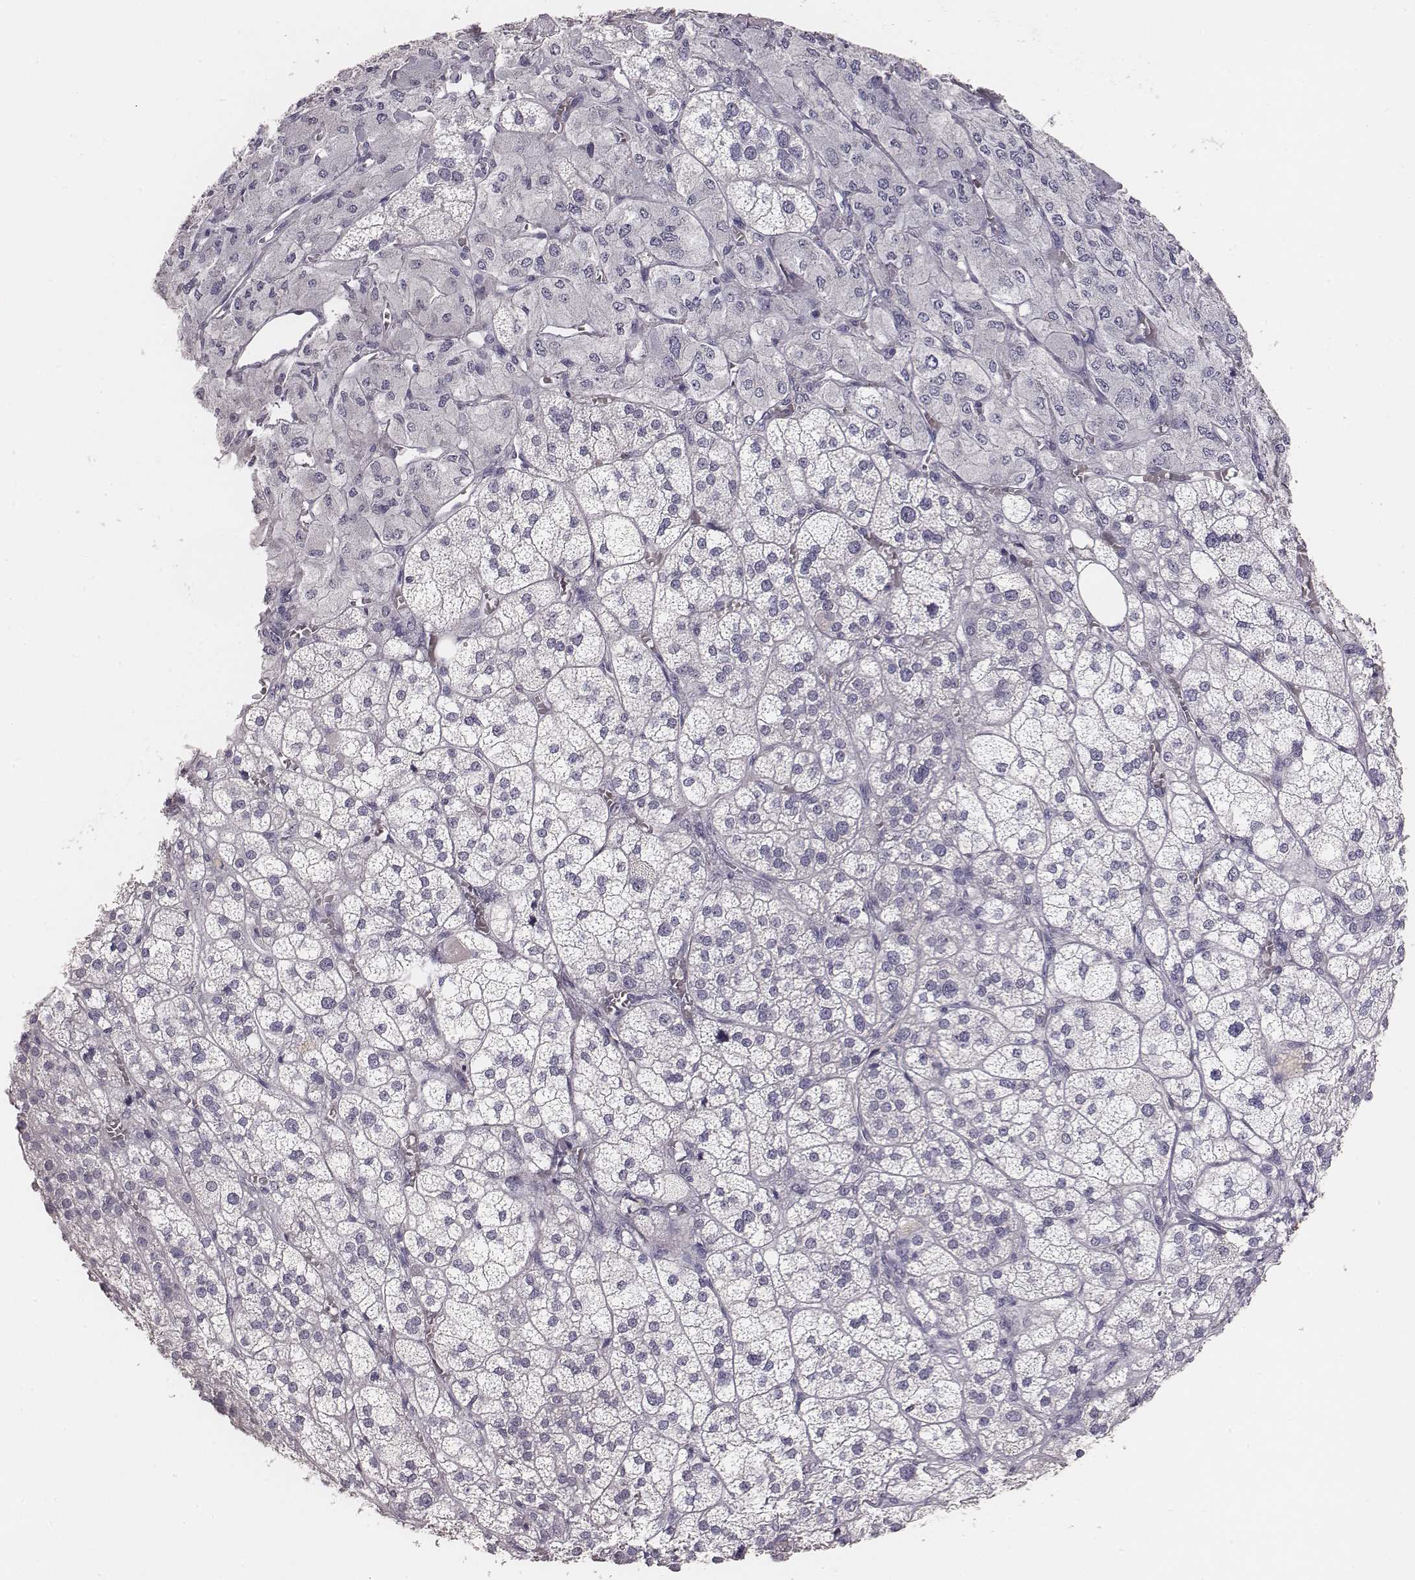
{"staining": {"intensity": "negative", "quantity": "none", "location": "none"}, "tissue": "adrenal gland", "cell_type": "Glandular cells", "image_type": "normal", "snomed": [{"axis": "morphology", "description": "Normal tissue, NOS"}, {"axis": "topography", "description": "Adrenal gland"}], "caption": "Glandular cells are negative for brown protein staining in benign adrenal gland. Brightfield microscopy of immunohistochemistry (IHC) stained with DAB (3,3'-diaminobenzidine) (brown) and hematoxylin (blue), captured at high magnification.", "gene": "MYH6", "patient": {"sex": "female", "age": 60}}